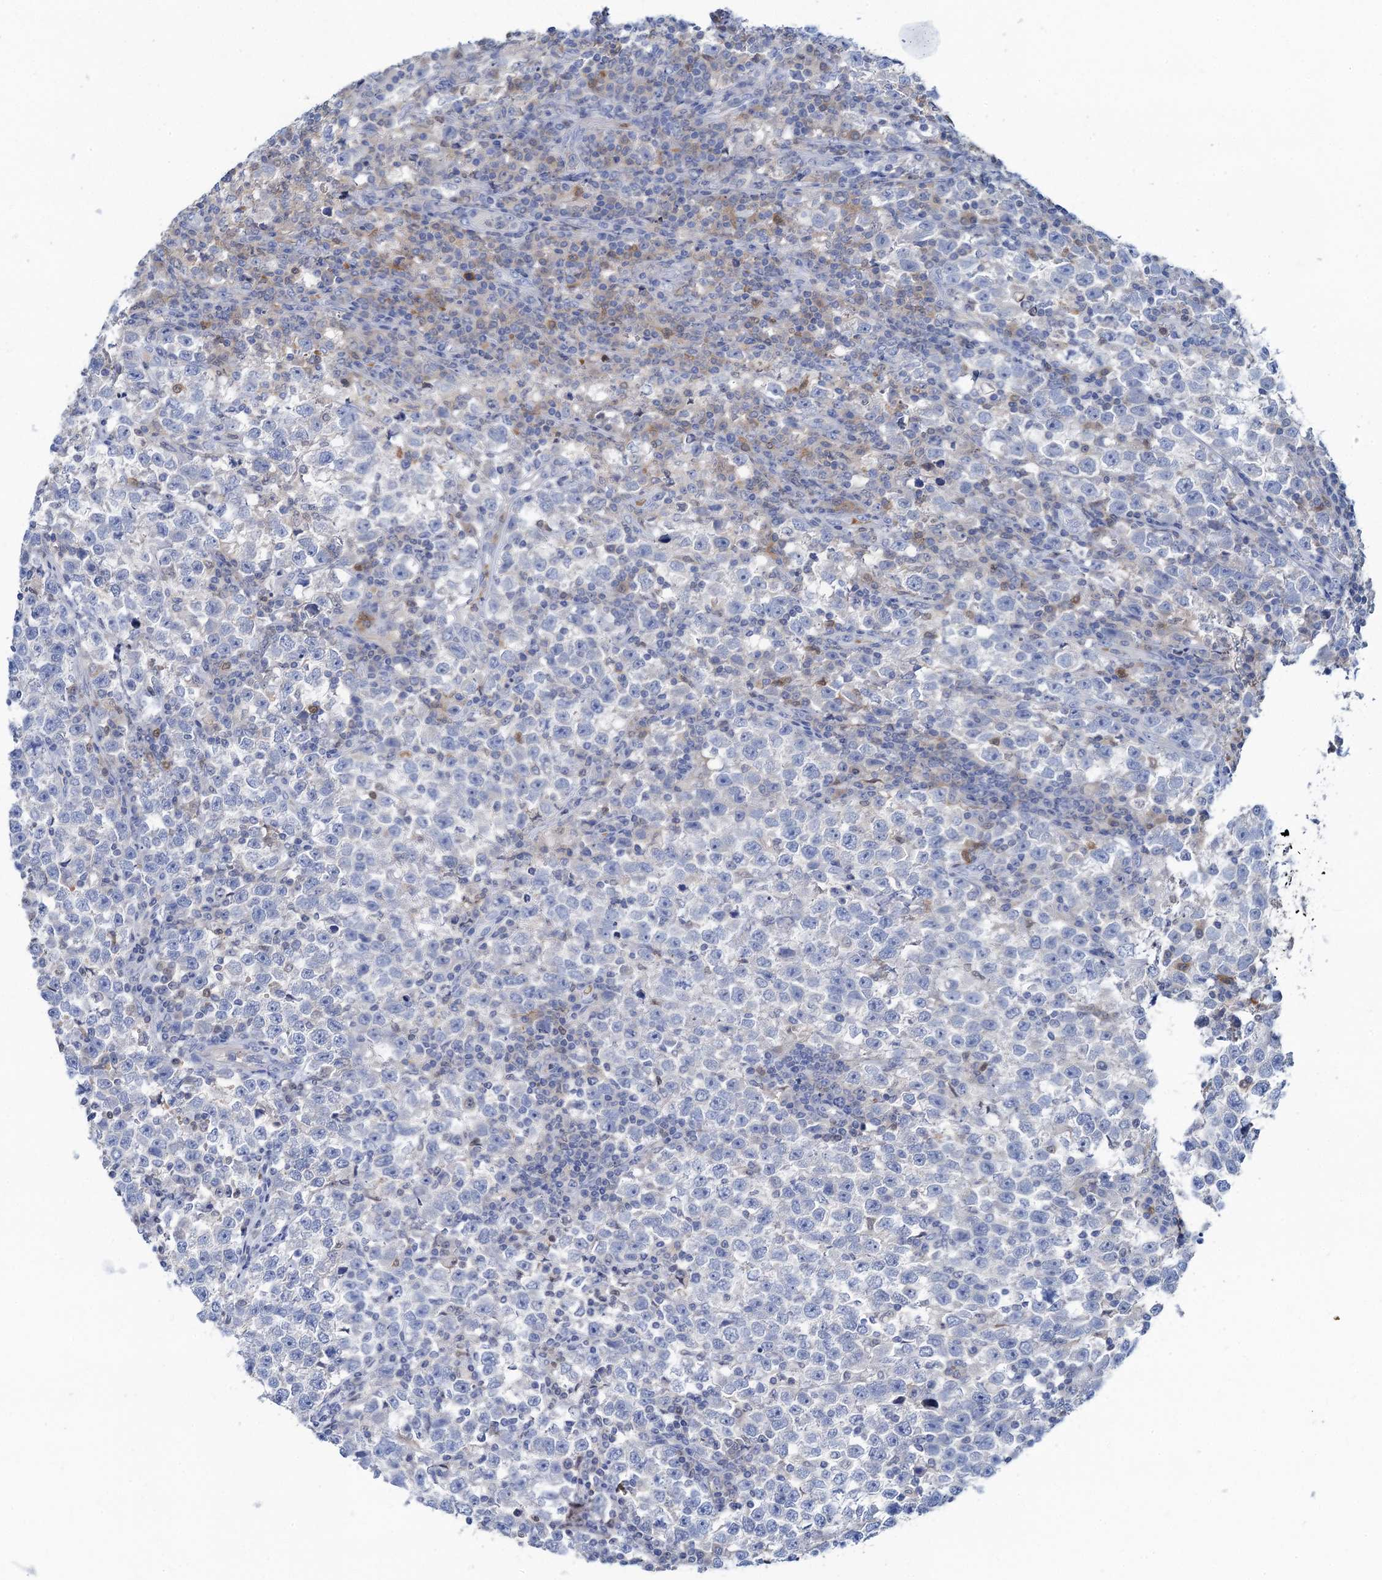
{"staining": {"intensity": "negative", "quantity": "none", "location": "none"}, "tissue": "testis cancer", "cell_type": "Tumor cells", "image_type": "cancer", "snomed": [{"axis": "morphology", "description": "Normal tissue, NOS"}, {"axis": "morphology", "description": "Seminoma, NOS"}, {"axis": "topography", "description": "Testis"}], "caption": "The histopathology image demonstrates no staining of tumor cells in testis cancer (seminoma).", "gene": "FAH", "patient": {"sex": "male", "age": 43}}